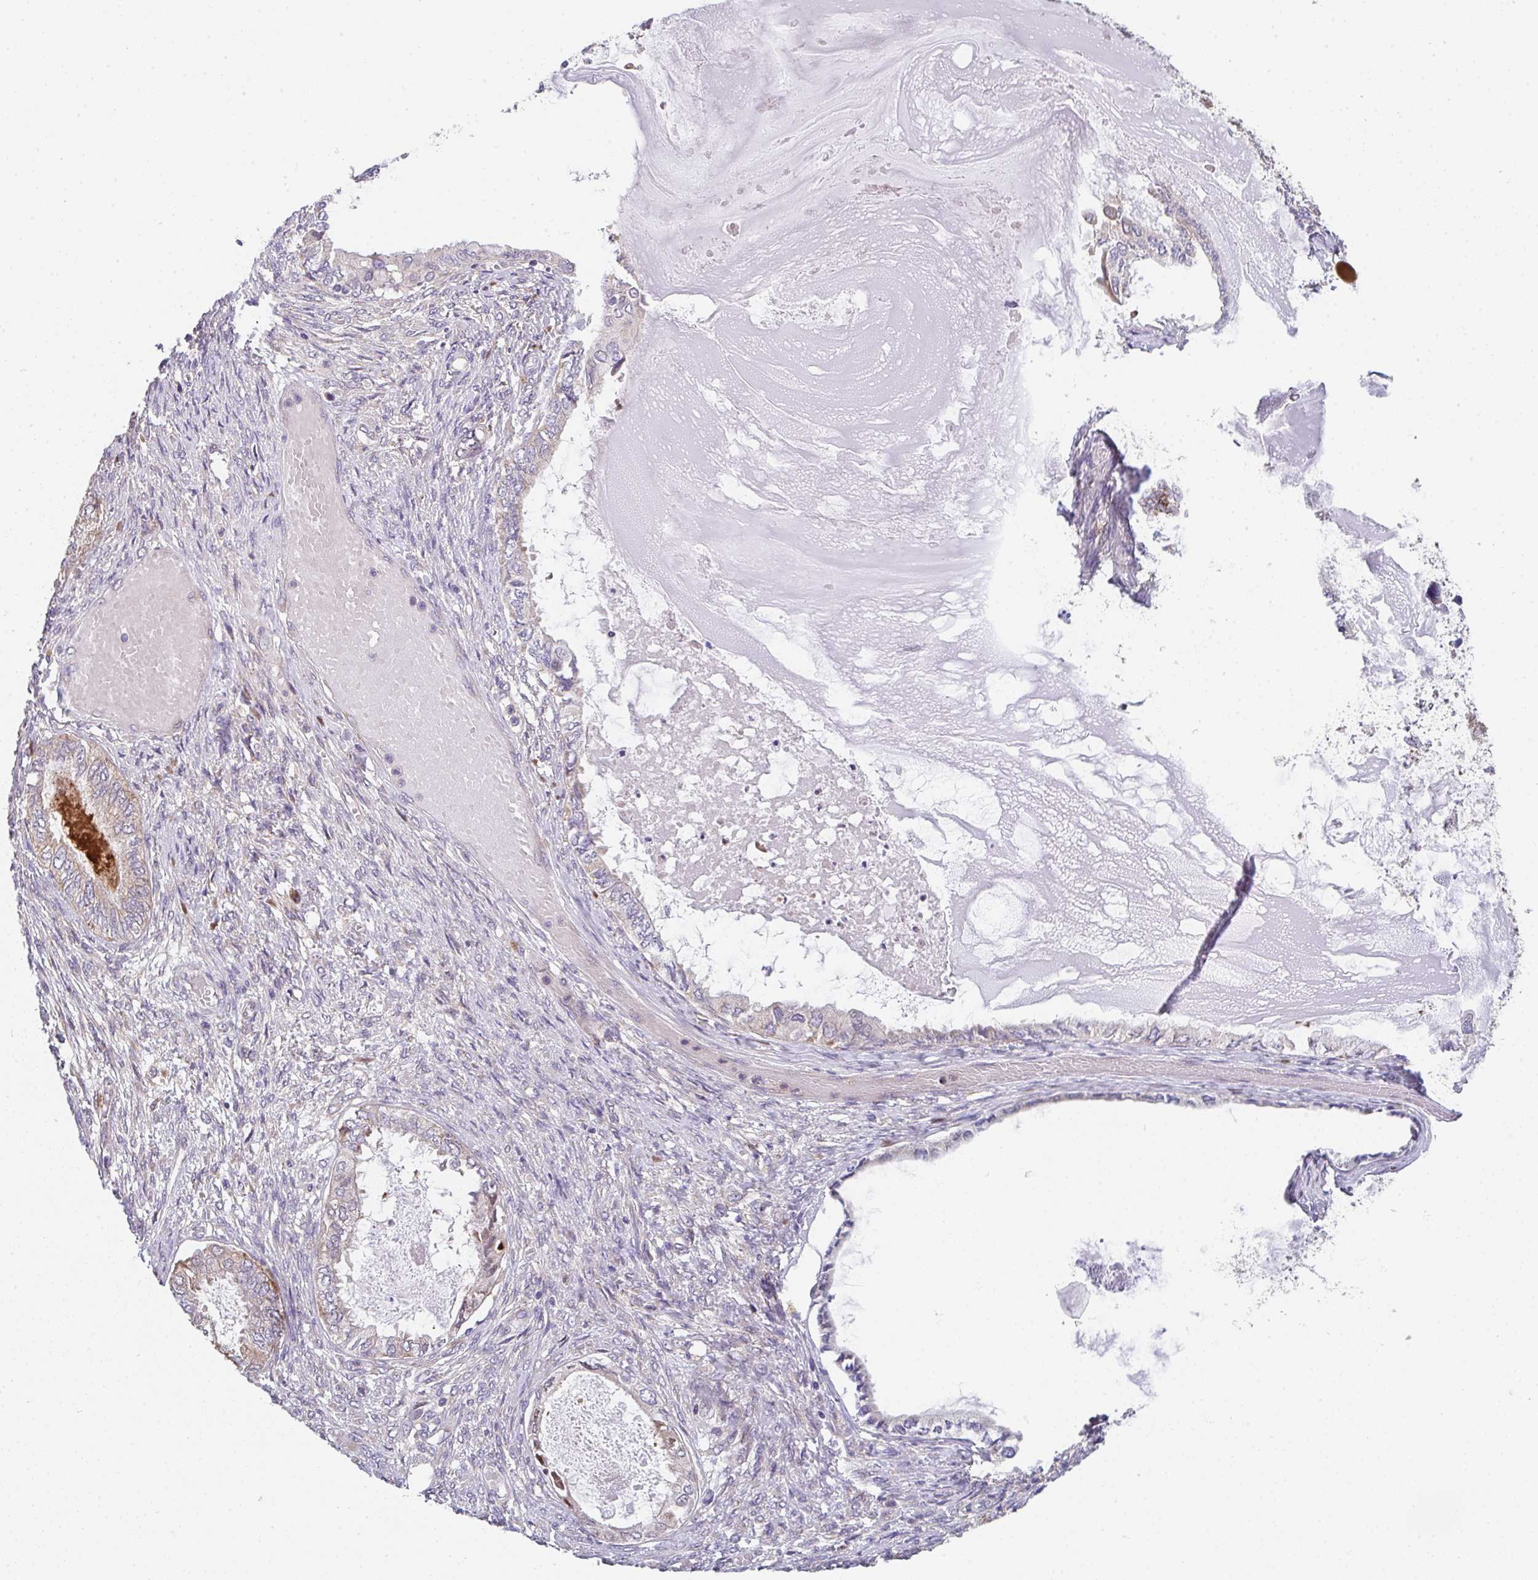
{"staining": {"intensity": "moderate", "quantity": "<25%", "location": "cytoplasmic/membranous"}, "tissue": "ovarian cancer", "cell_type": "Tumor cells", "image_type": "cancer", "snomed": [{"axis": "morphology", "description": "Carcinoma, endometroid"}, {"axis": "topography", "description": "Ovary"}], "caption": "This histopathology image exhibits ovarian cancer stained with immunohistochemistry to label a protein in brown. The cytoplasmic/membranous of tumor cells show moderate positivity for the protein. Nuclei are counter-stained blue.", "gene": "TSPAN31", "patient": {"sex": "female", "age": 70}}